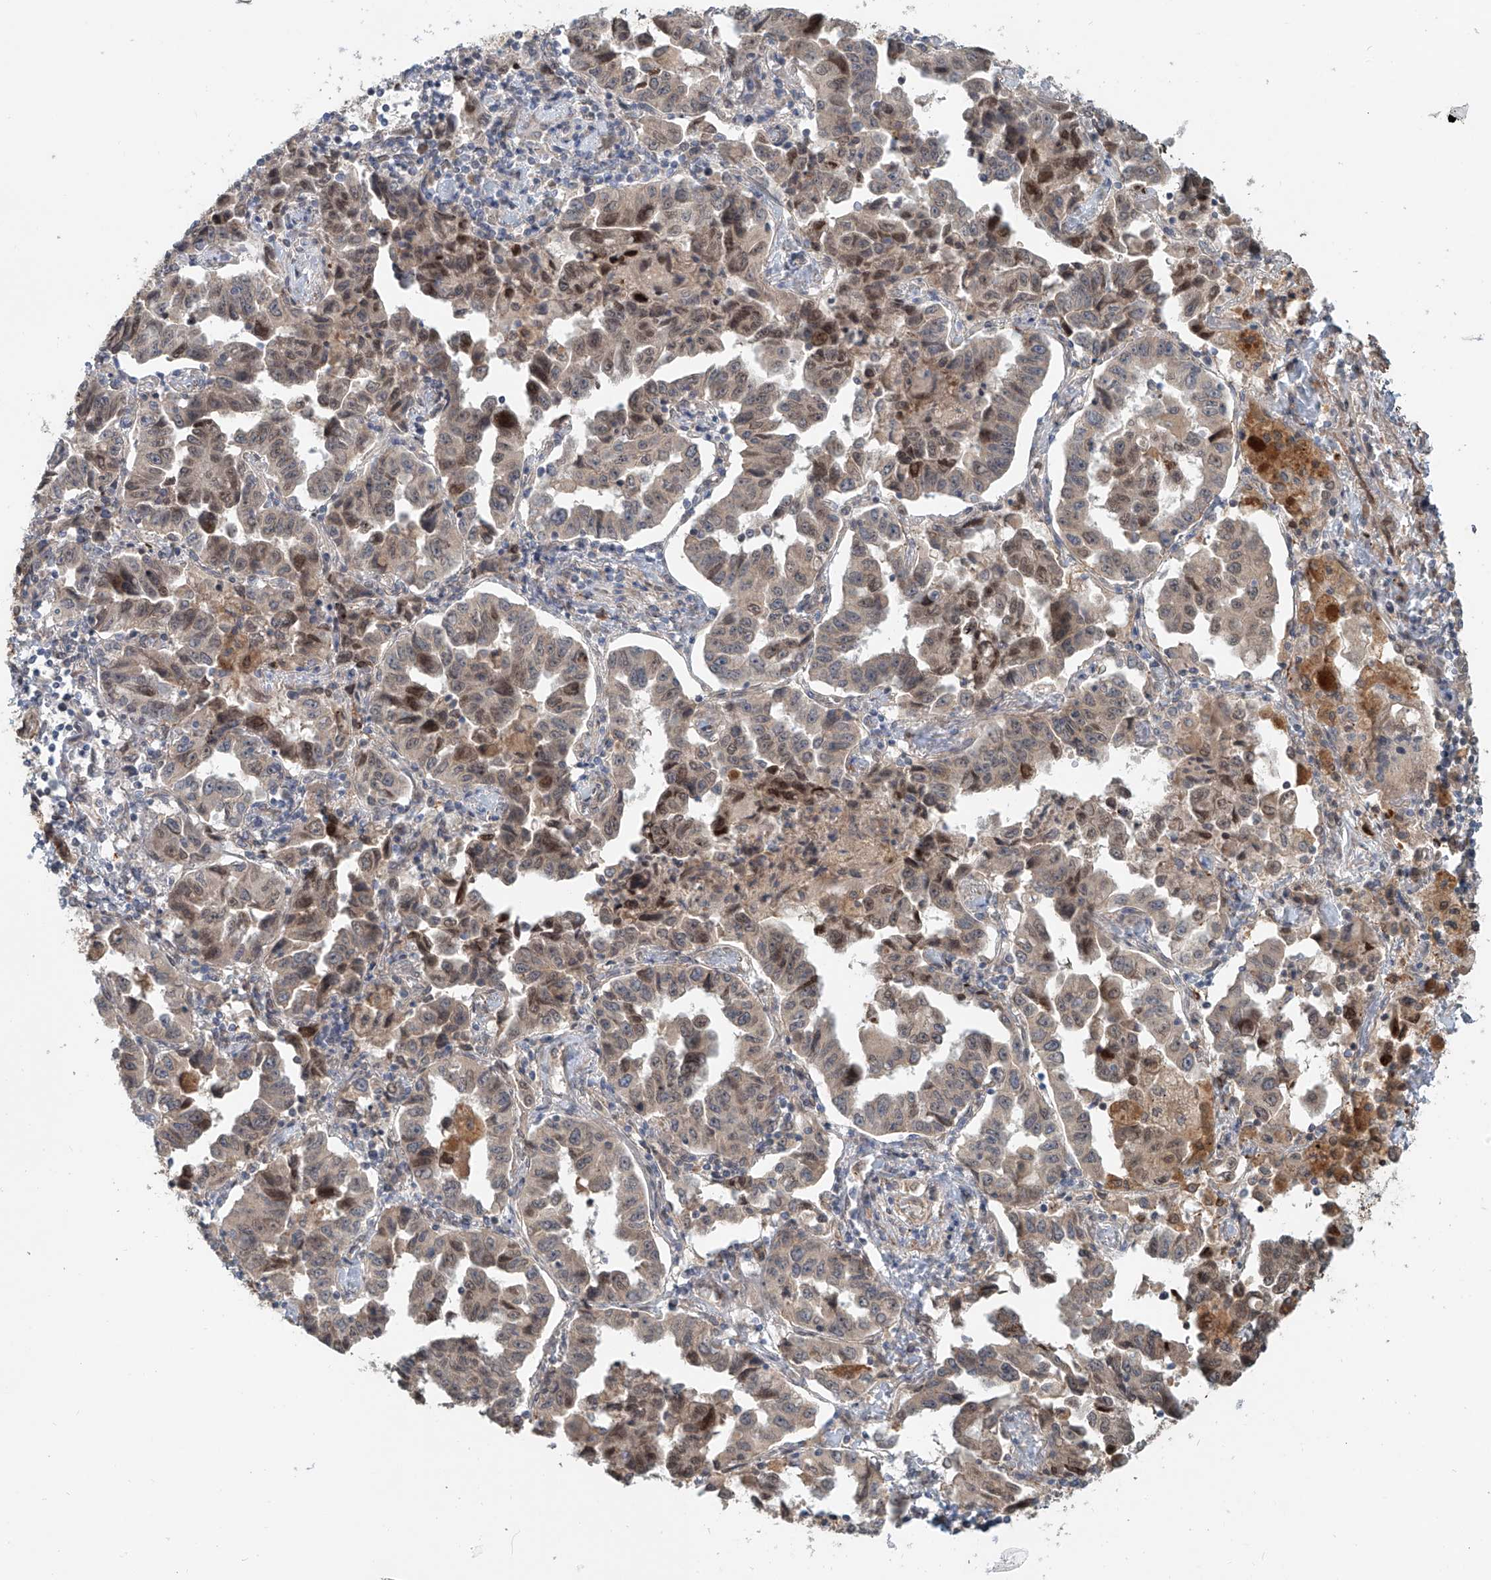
{"staining": {"intensity": "moderate", "quantity": "25%-75%", "location": "nuclear"}, "tissue": "lung cancer", "cell_type": "Tumor cells", "image_type": "cancer", "snomed": [{"axis": "morphology", "description": "Adenocarcinoma, NOS"}, {"axis": "topography", "description": "Lung"}], "caption": "Protein staining reveals moderate nuclear expression in about 25%-75% of tumor cells in lung cancer.", "gene": "SASH1", "patient": {"sex": "female", "age": 51}}